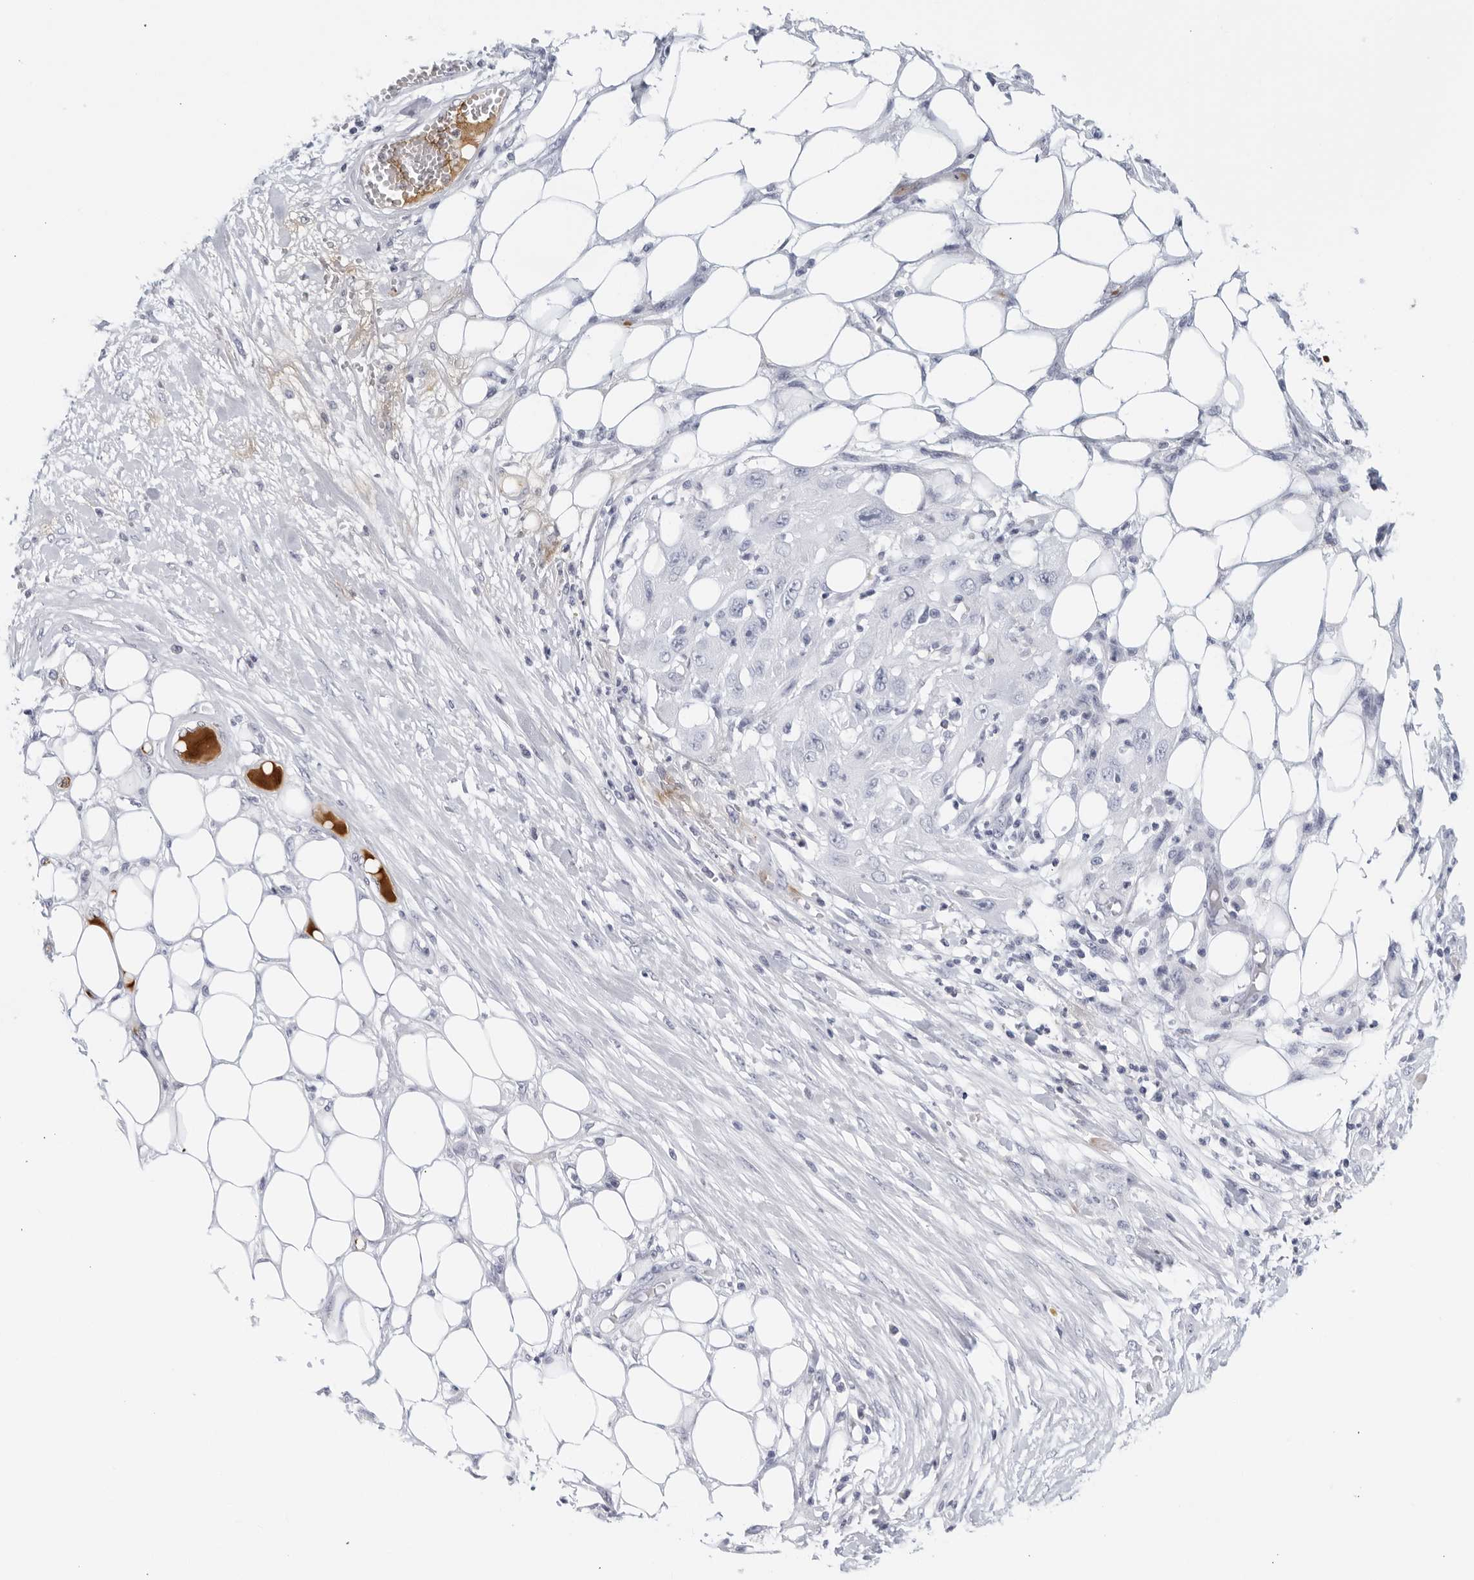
{"staining": {"intensity": "negative", "quantity": "none", "location": "none"}, "tissue": "skin cancer", "cell_type": "Tumor cells", "image_type": "cancer", "snomed": [{"axis": "morphology", "description": "Squamous cell carcinoma, NOS"}, {"axis": "morphology", "description": "Squamous cell carcinoma, metastatic, NOS"}, {"axis": "topography", "description": "Skin"}, {"axis": "topography", "description": "Lymph node"}], "caption": "IHC of skin cancer reveals no expression in tumor cells.", "gene": "FGG", "patient": {"sex": "male", "age": 75}}